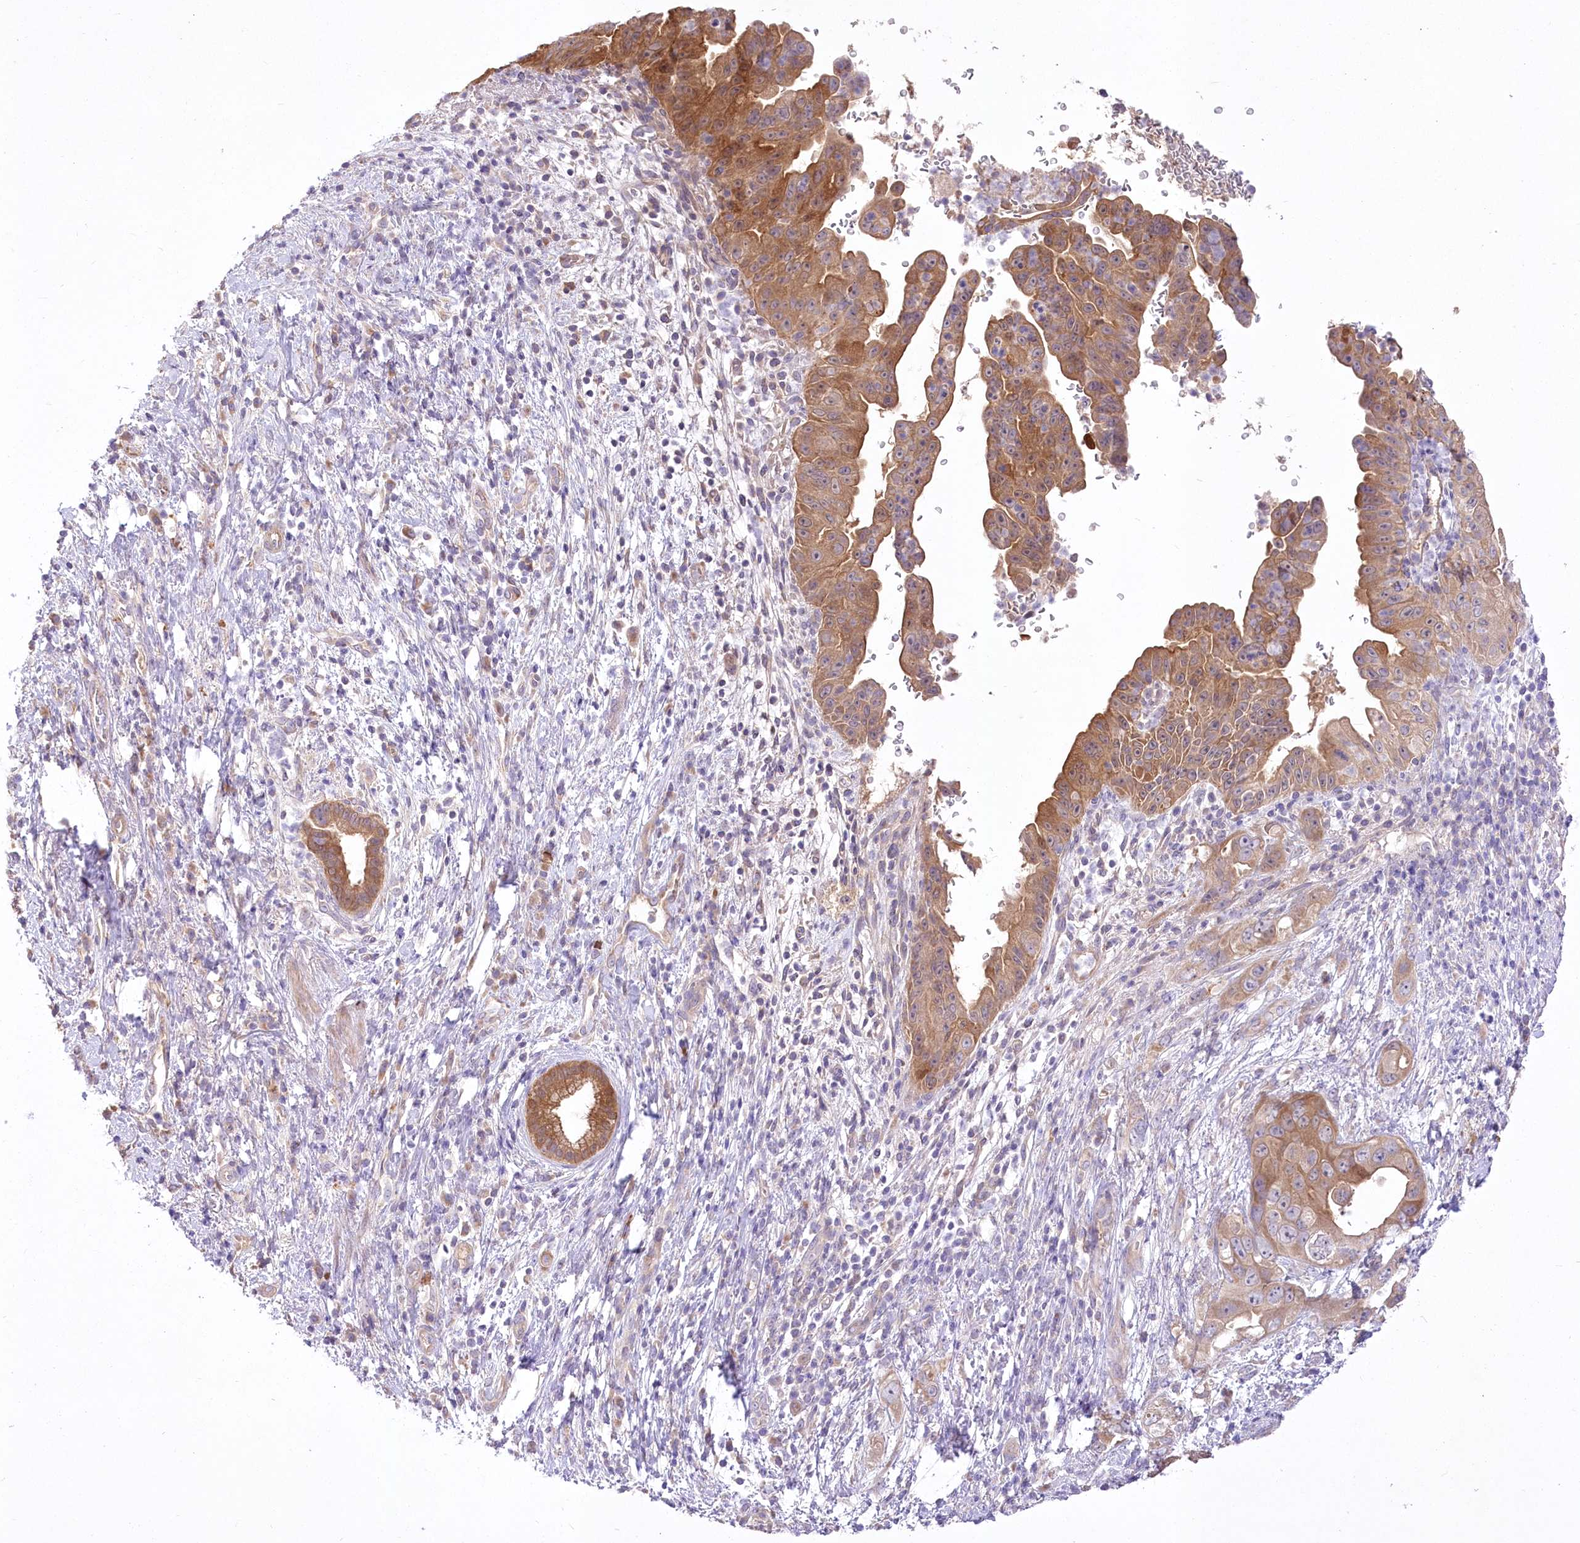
{"staining": {"intensity": "moderate", "quantity": ">75%", "location": "cytoplasmic/membranous"}, "tissue": "pancreatic cancer", "cell_type": "Tumor cells", "image_type": "cancer", "snomed": [{"axis": "morphology", "description": "Adenocarcinoma, NOS"}, {"axis": "topography", "description": "Pancreas"}], "caption": "IHC staining of adenocarcinoma (pancreatic), which exhibits medium levels of moderate cytoplasmic/membranous positivity in approximately >75% of tumor cells indicating moderate cytoplasmic/membranous protein positivity. The staining was performed using DAB (brown) for protein detection and nuclei were counterstained in hematoxylin (blue).", "gene": "PBLD", "patient": {"sex": "female", "age": 78}}